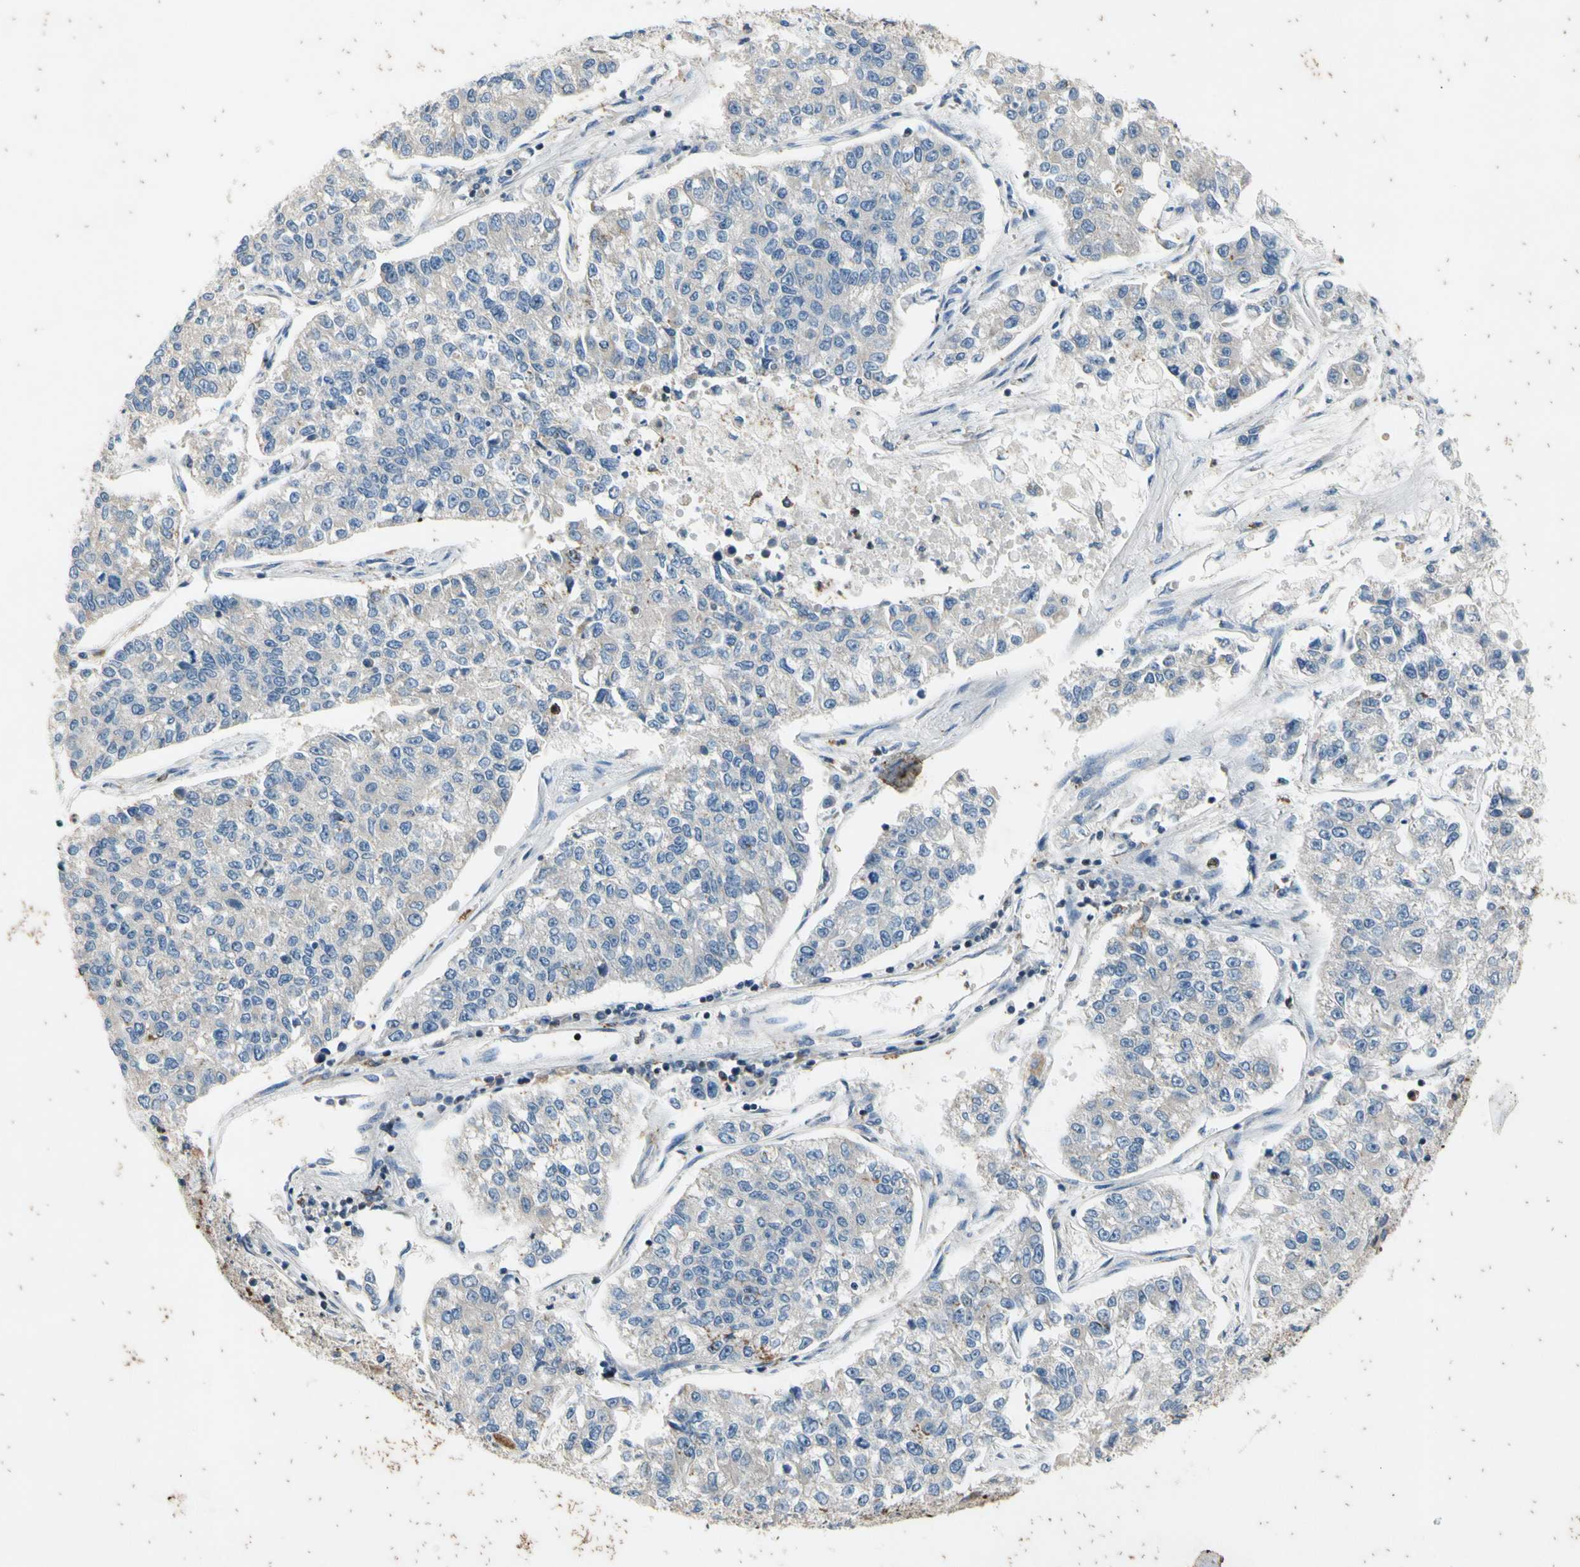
{"staining": {"intensity": "negative", "quantity": "none", "location": "none"}, "tissue": "lung cancer", "cell_type": "Tumor cells", "image_type": "cancer", "snomed": [{"axis": "morphology", "description": "Adenocarcinoma, NOS"}, {"axis": "topography", "description": "Lung"}], "caption": "DAB immunohistochemical staining of human adenocarcinoma (lung) reveals no significant expression in tumor cells.", "gene": "TBX21", "patient": {"sex": "male", "age": 49}}